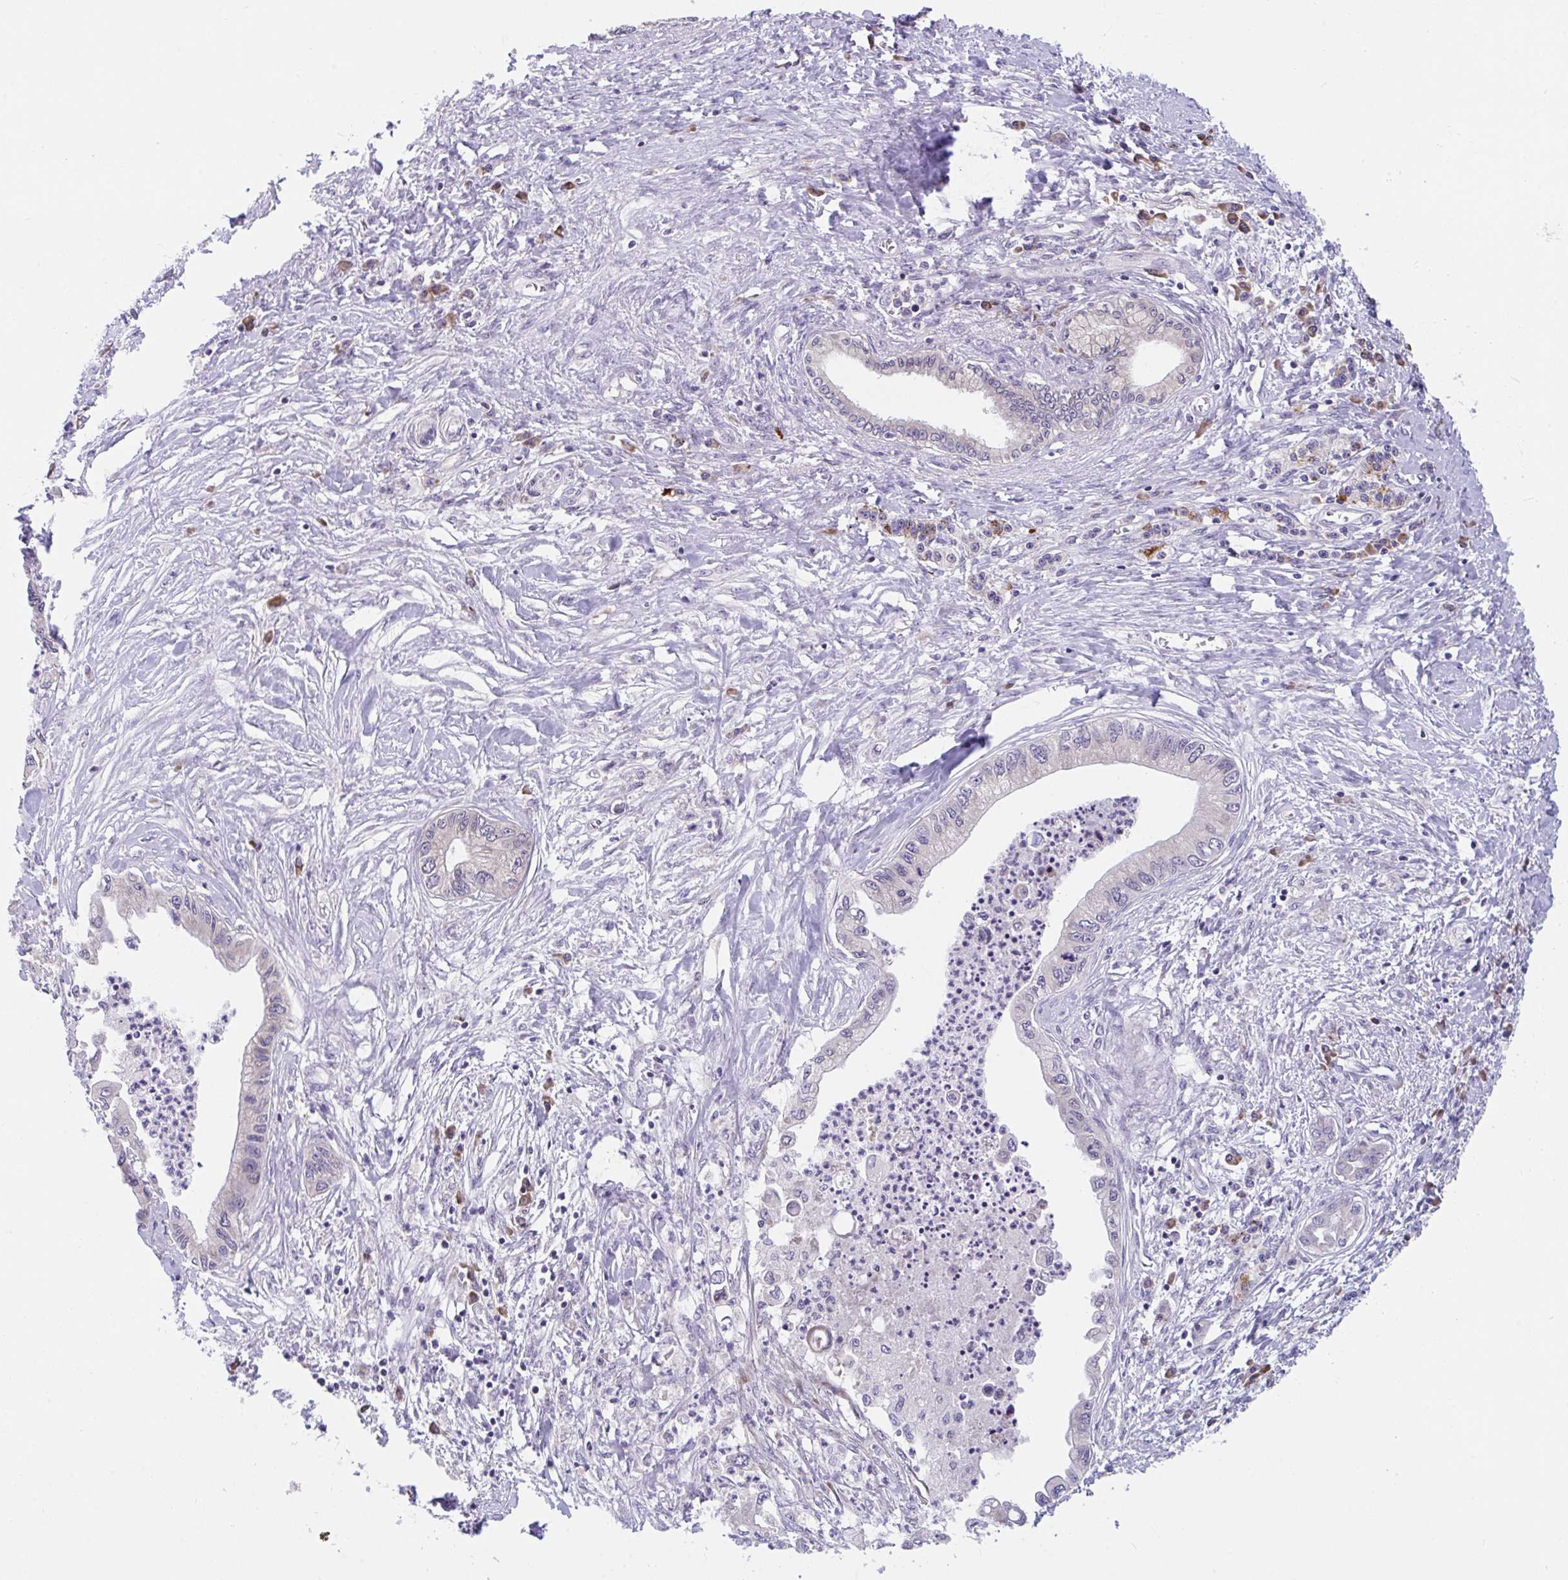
{"staining": {"intensity": "negative", "quantity": "none", "location": "none"}, "tissue": "pancreatic cancer", "cell_type": "Tumor cells", "image_type": "cancer", "snomed": [{"axis": "morphology", "description": "Adenocarcinoma, NOS"}, {"axis": "topography", "description": "Pancreas"}], "caption": "Protein analysis of pancreatic adenocarcinoma demonstrates no significant staining in tumor cells.", "gene": "SUSD4", "patient": {"sex": "male", "age": 61}}